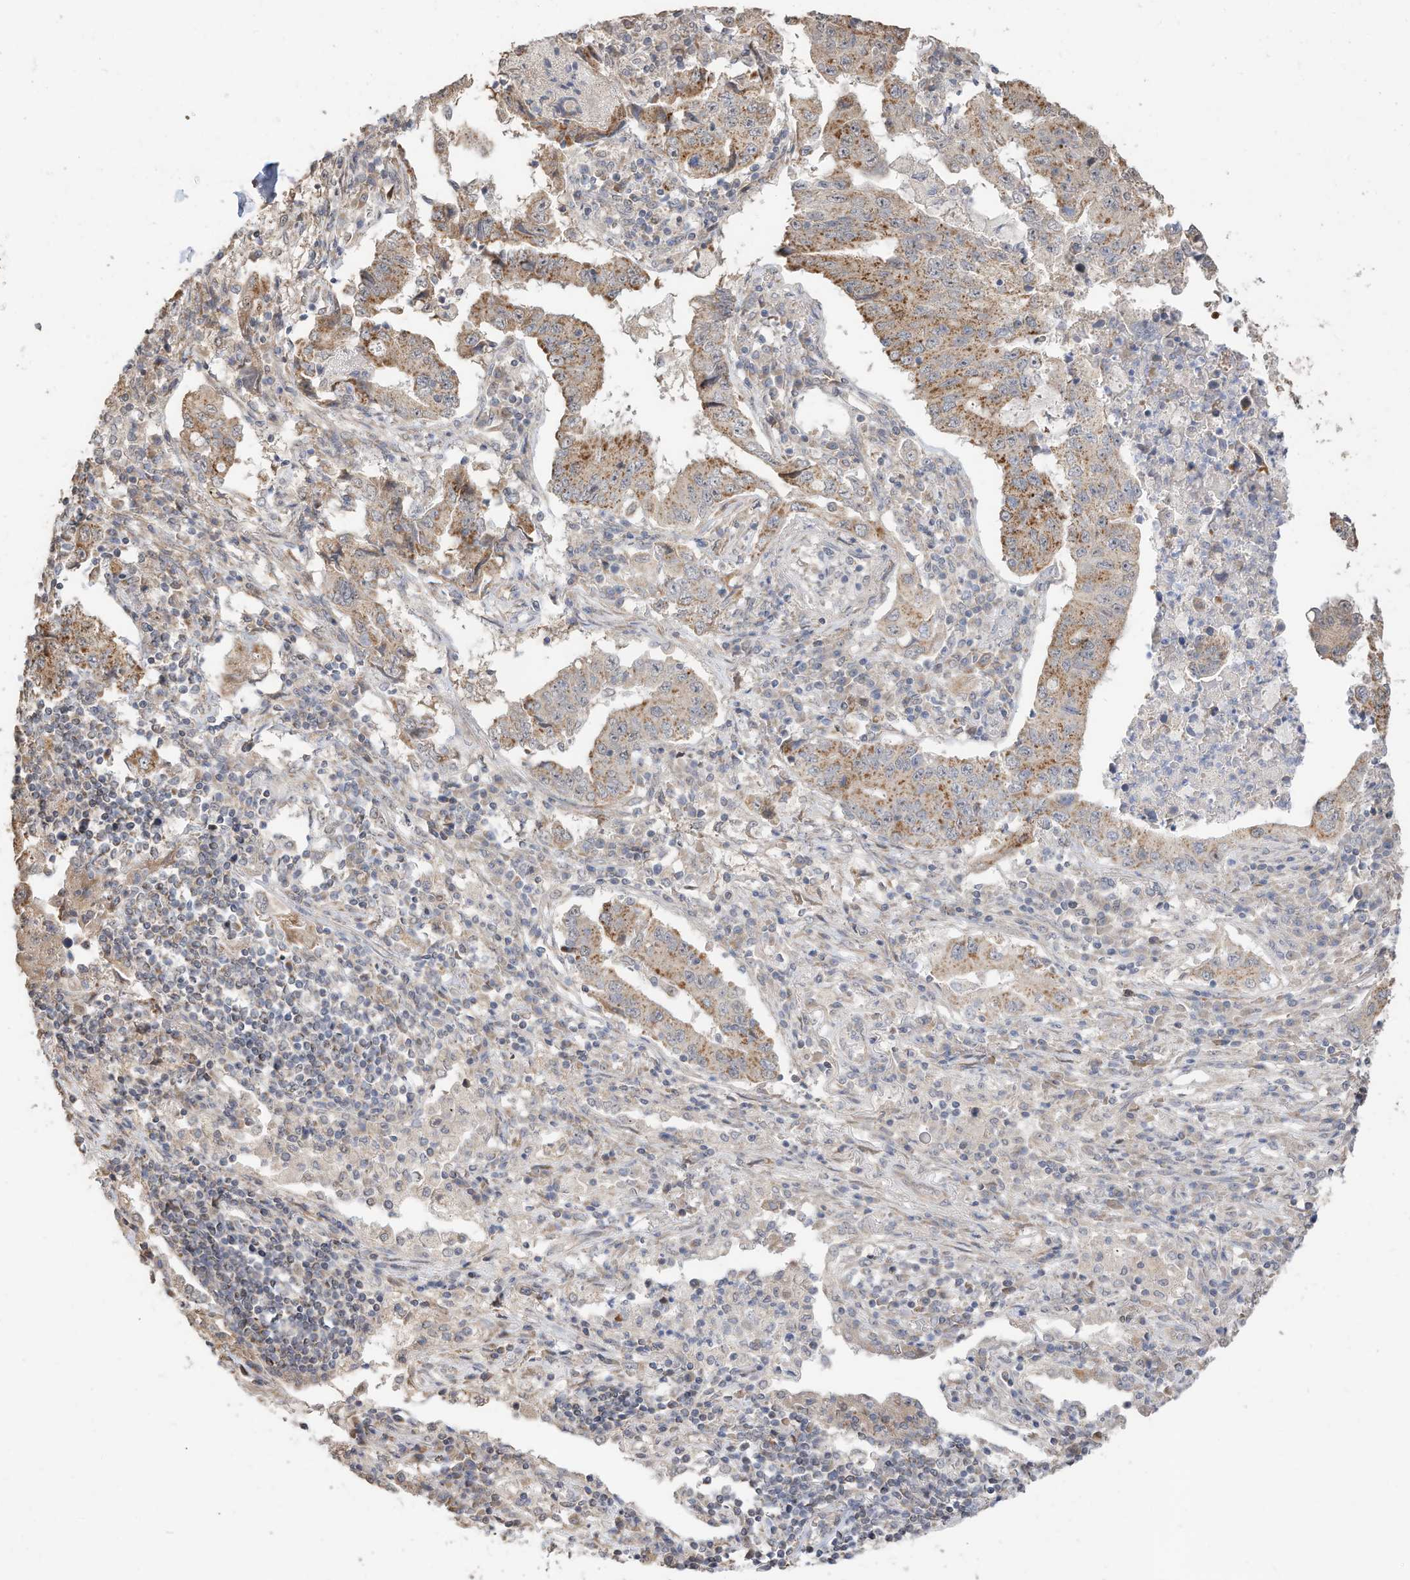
{"staining": {"intensity": "moderate", "quantity": "25%-75%", "location": "cytoplasmic/membranous"}, "tissue": "lung cancer", "cell_type": "Tumor cells", "image_type": "cancer", "snomed": [{"axis": "morphology", "description": "Adenocarcinoma, NOS"}, {"axis": "topography", "description": "Lung"}], "caption": "Protein staining of lung cancer (adenocarcinoma) tissue demonstrates moderate cytoplasmic/membranous positivity in approximately 25%-75% of tumor cells.", "gene": "CAGE1", "patient": {"sex": "female", "age": 51}}